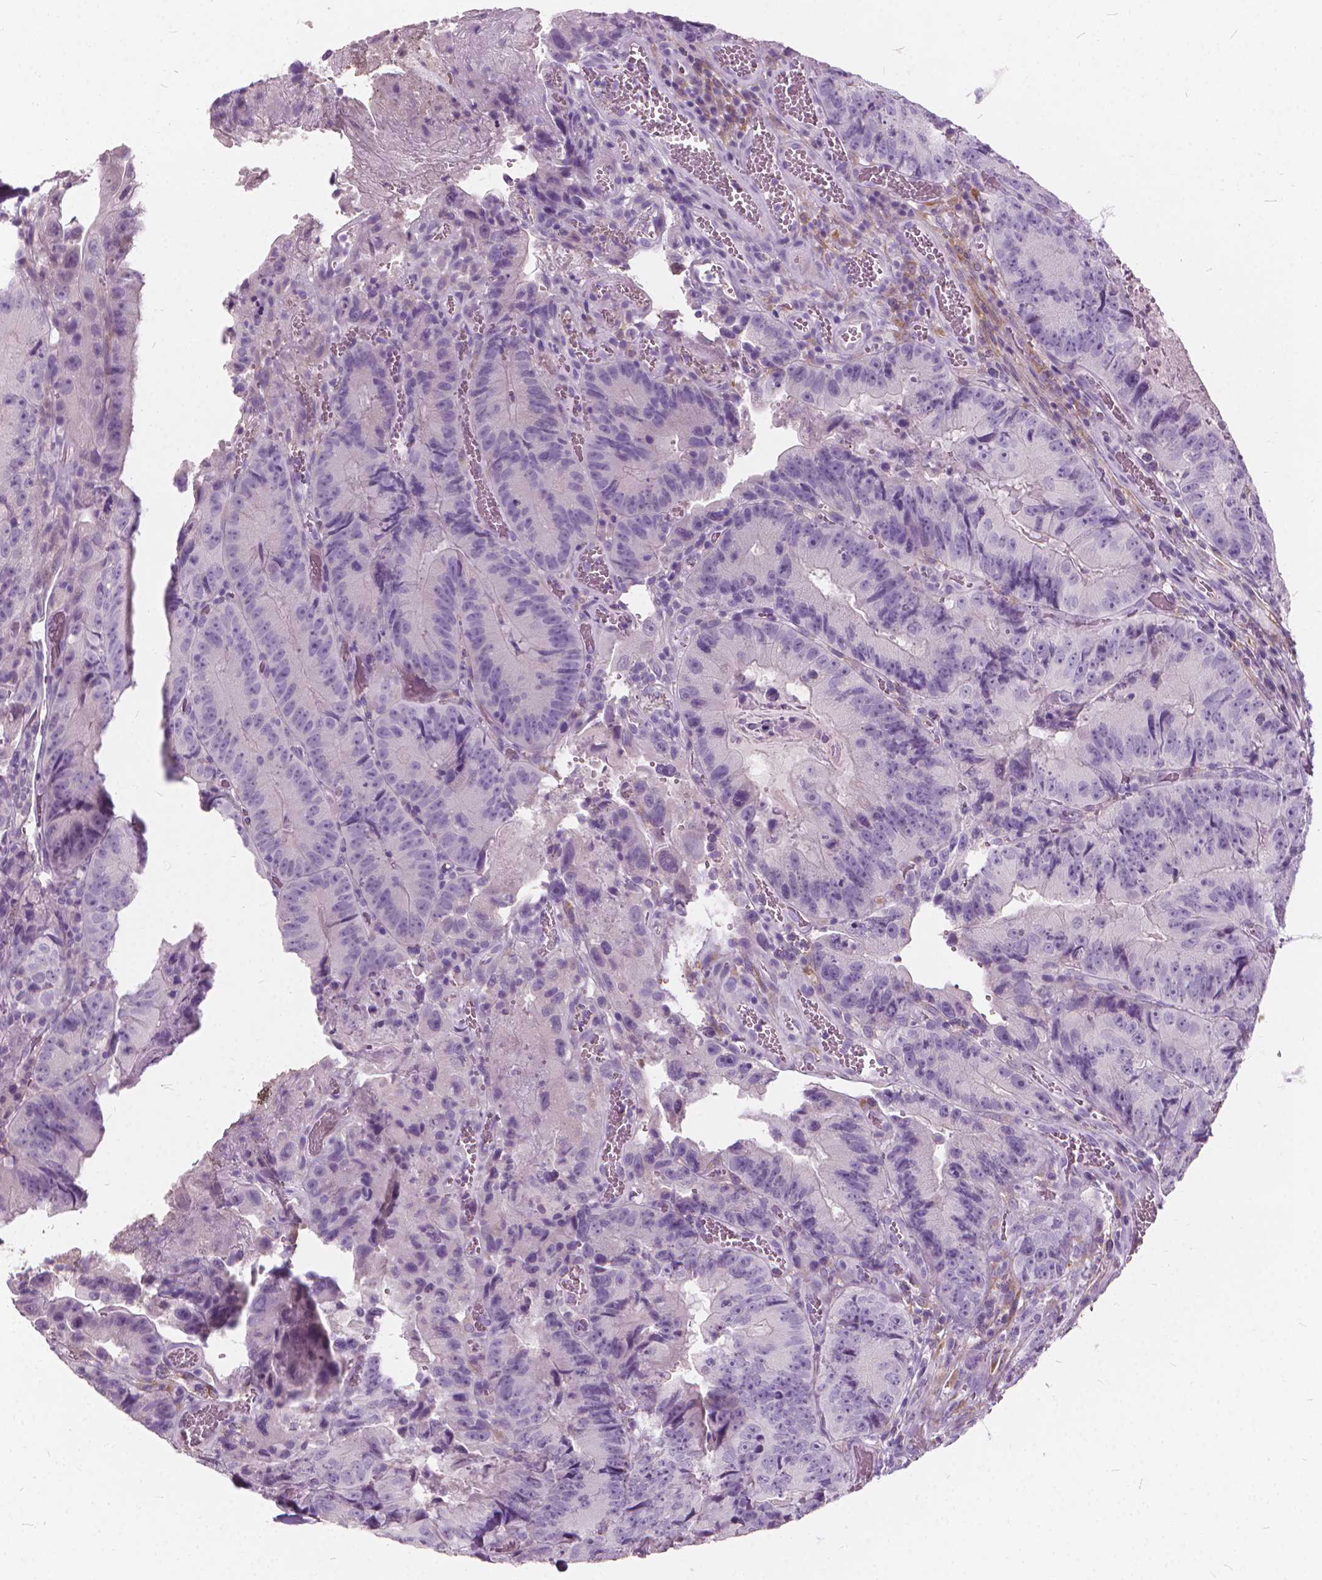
{"staining": {"intensity": "negative", "quantity": "none", "location": "none"}, "tissue": "colorectal cancer", "cell_type": "Tumor cells", "image_type": "cancer", "snomed": [{"axis": "morphology", "description": "Adenocarcinoma, NOS"}, {"axis": "topography", "description": "Colon"}], "caption": "DAB (3,3'-diaminobenzidine) immunohistochemical staining of colorectal cancer (adenocarcinoma) demonstrates no significant staining in tumor cells.", "gene": "DNM1", "patient": {"sex": "female", "age": 86}}